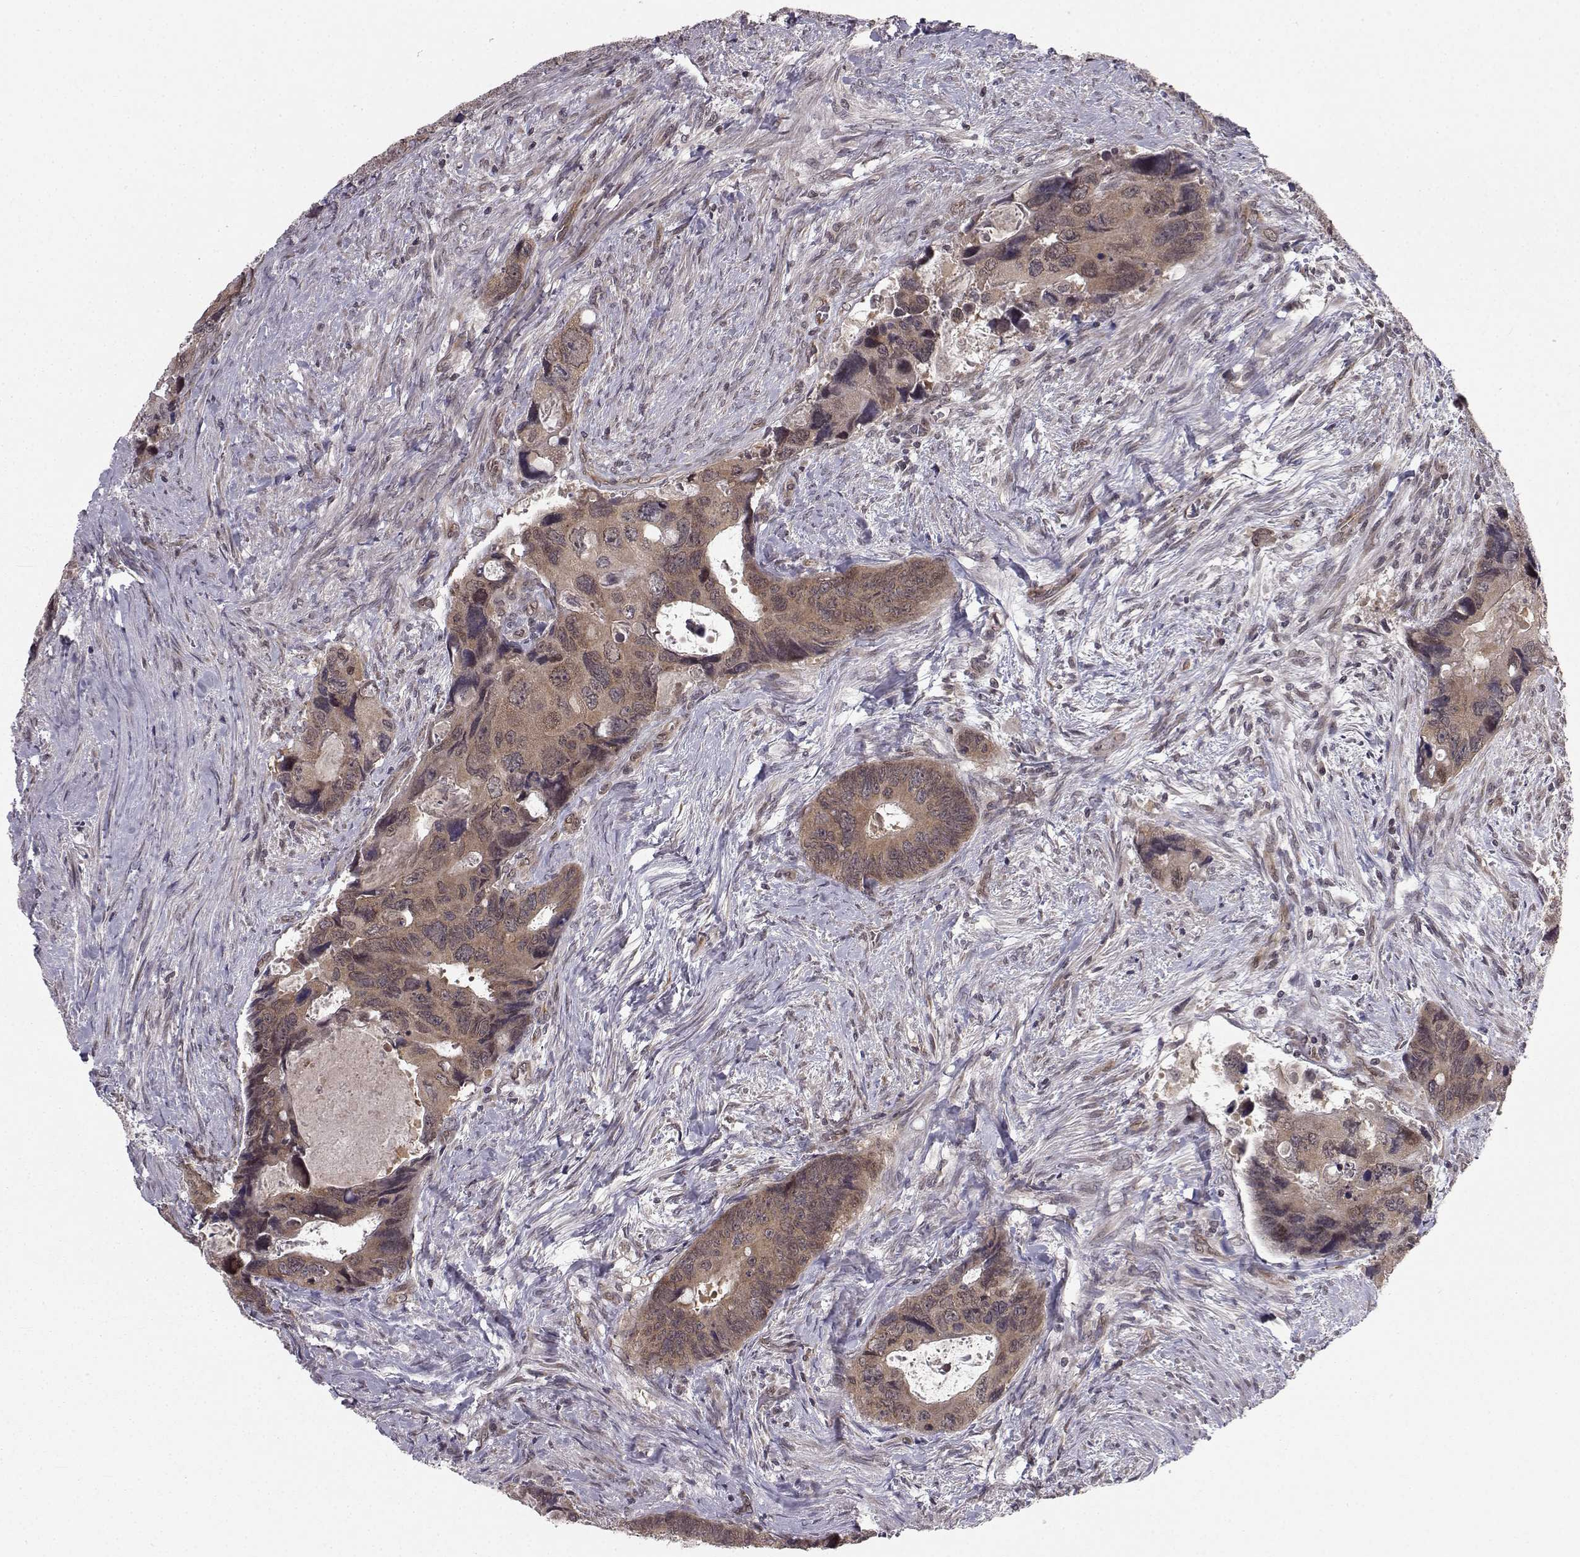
{"staining": {"intensity": "moderate", "quantity": ">75%", "location": "cytoplasmic/membranous"}, "tissue": "colorectal cancer", "cell_type": "Tumor cells", "image_type": "cancer", "snomed": [{"axis": "morphology", "description": "Adenocarcinoma, NOS"}, {"axis": "topography", "description": "Rectum"}], "caption": "This is an image of immunohistochemistry staining of adenocarcinoma (colorectal), which shows moderate positivity in the cytoplasmic/membranous of tumor cells.", "gene": "PKN2", "patient": {"sex": "male", "age": 62}}